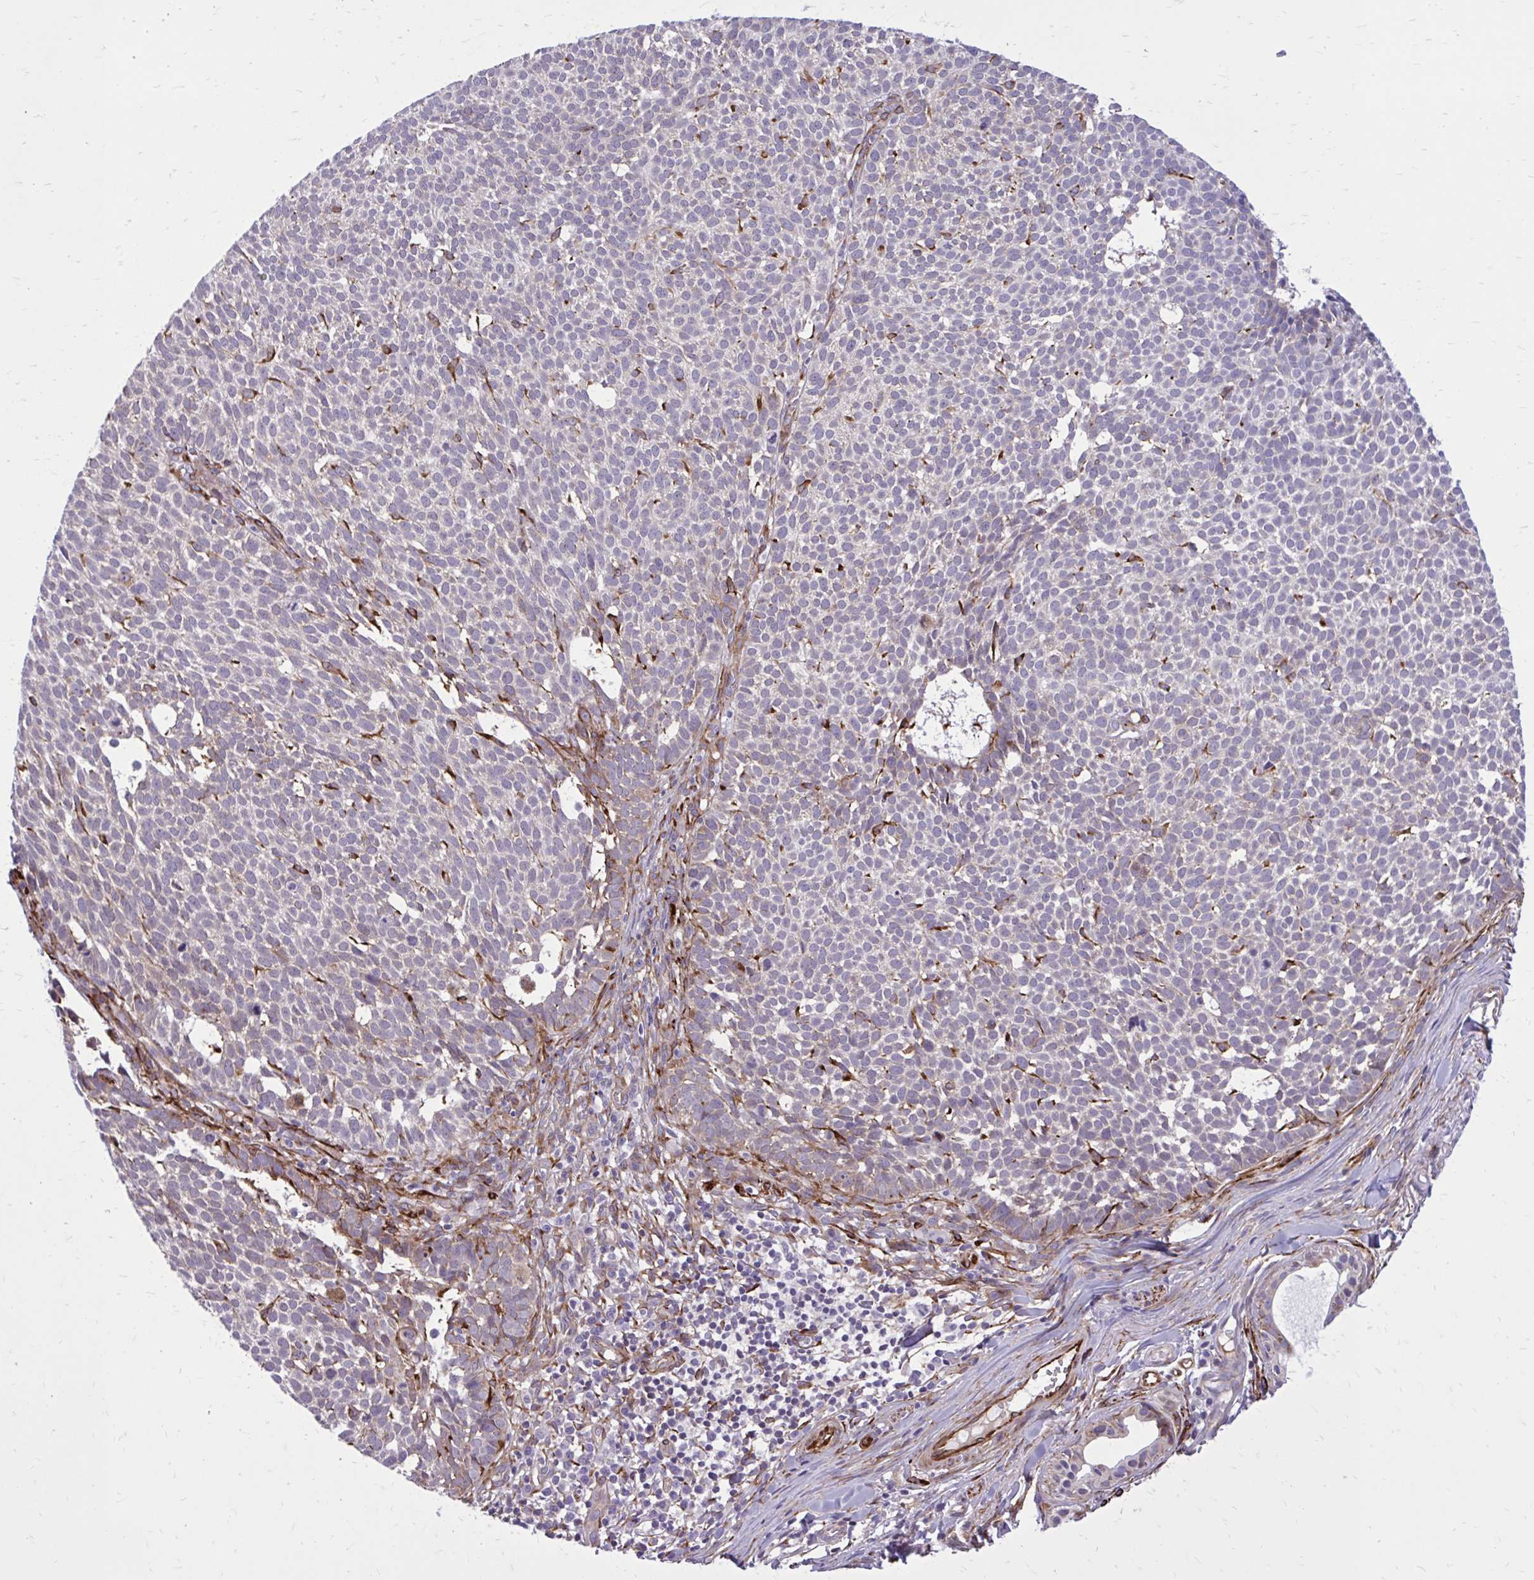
{"staining": {"intensity": "weak", "quantity": "<25%", "location": "cytoplasmic/membranous"}, "tissue": "skin cancer", "cell_type": "Tumor cells", "image_type": "cancer", "snomed": [{"axis": "morphology", "description": "Basal cell carcinoma"}, {"axis": "topography", "description": "Skin"}], "caption": "A histopathology image of human skin cancer is negative for staining in tumor cells.", "gene": "BEND5", "patient": {"sex": "male", "age": 63}}